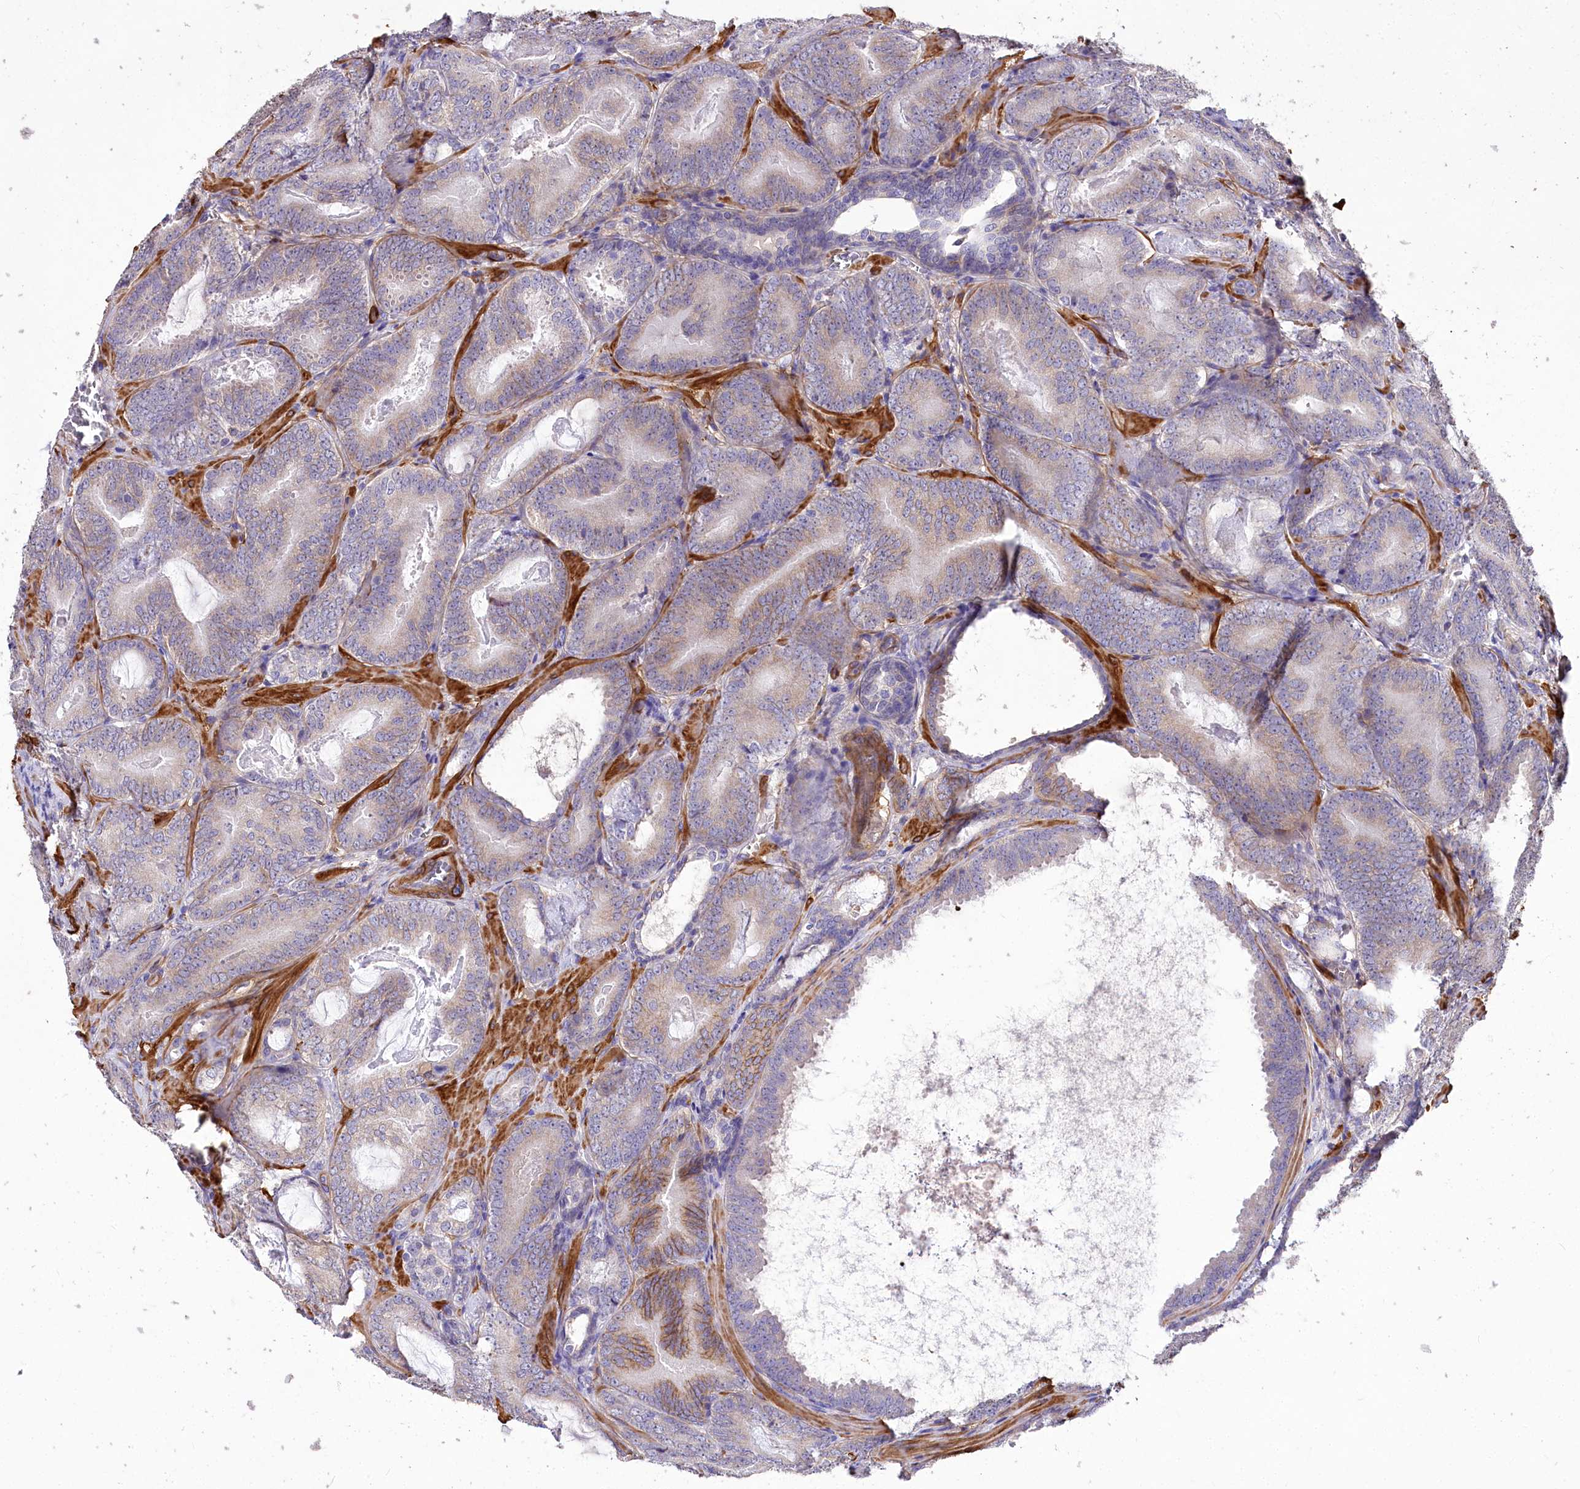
{"staining": {"intensity": "weak", "quantity": "<25%", "location": "cytoplasmic/membranous"}, "tissue": "prostate cancer", "cell_type": "Tumor cells", "image_type": "cancer", "snomed": [{"axis": "morphology", "description": "Adenocarcinoma, Low grade"}, {"axis": "topography", "description": "Prostate"}], "caption": "Immunohistochemistry of human prostate adenocarcinoma (low-grade) shows no expression in tumor cells.", "gene": "RDH16", "patient": {"sex": "male", "age": 60}}